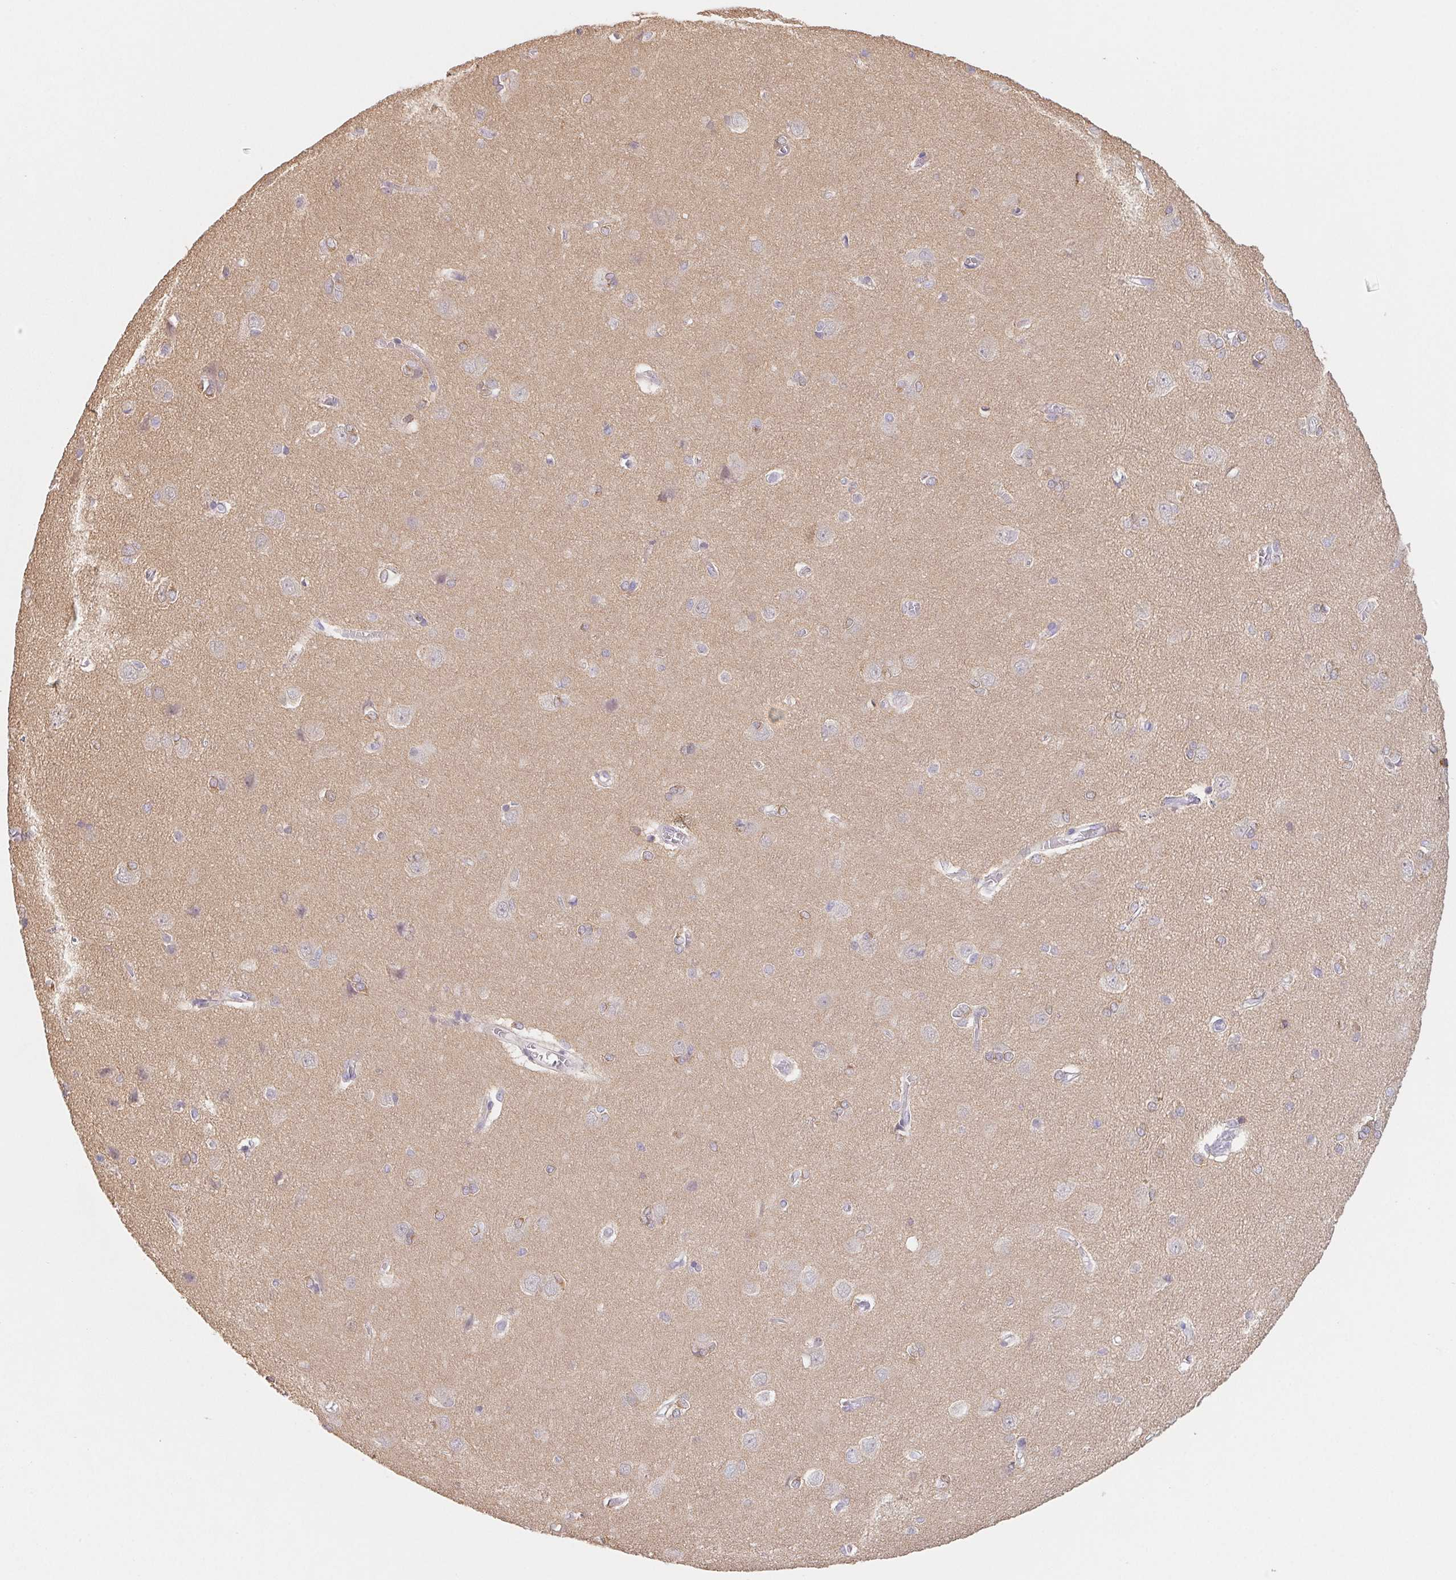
{"staining": {"intensity": "negative", "quantity": "none", "location": "none"}, "tissue": "cerebral cortex", "cell_type": "Endothelial cells", "image_type": "normal", "snomed": [{"axis": "morphology", "description": "Normal tissue, NOS"}, {"axis": "topography", "description": "Cerebral cortex"}], "caption": "An immunohistochemistry histopathology image of benign cerebral cortex is shown. There is no staining in endothelial cells of cerebral cortex.", "gene": "CTNND2", "patient": {"sex": "male", "age": 37}}